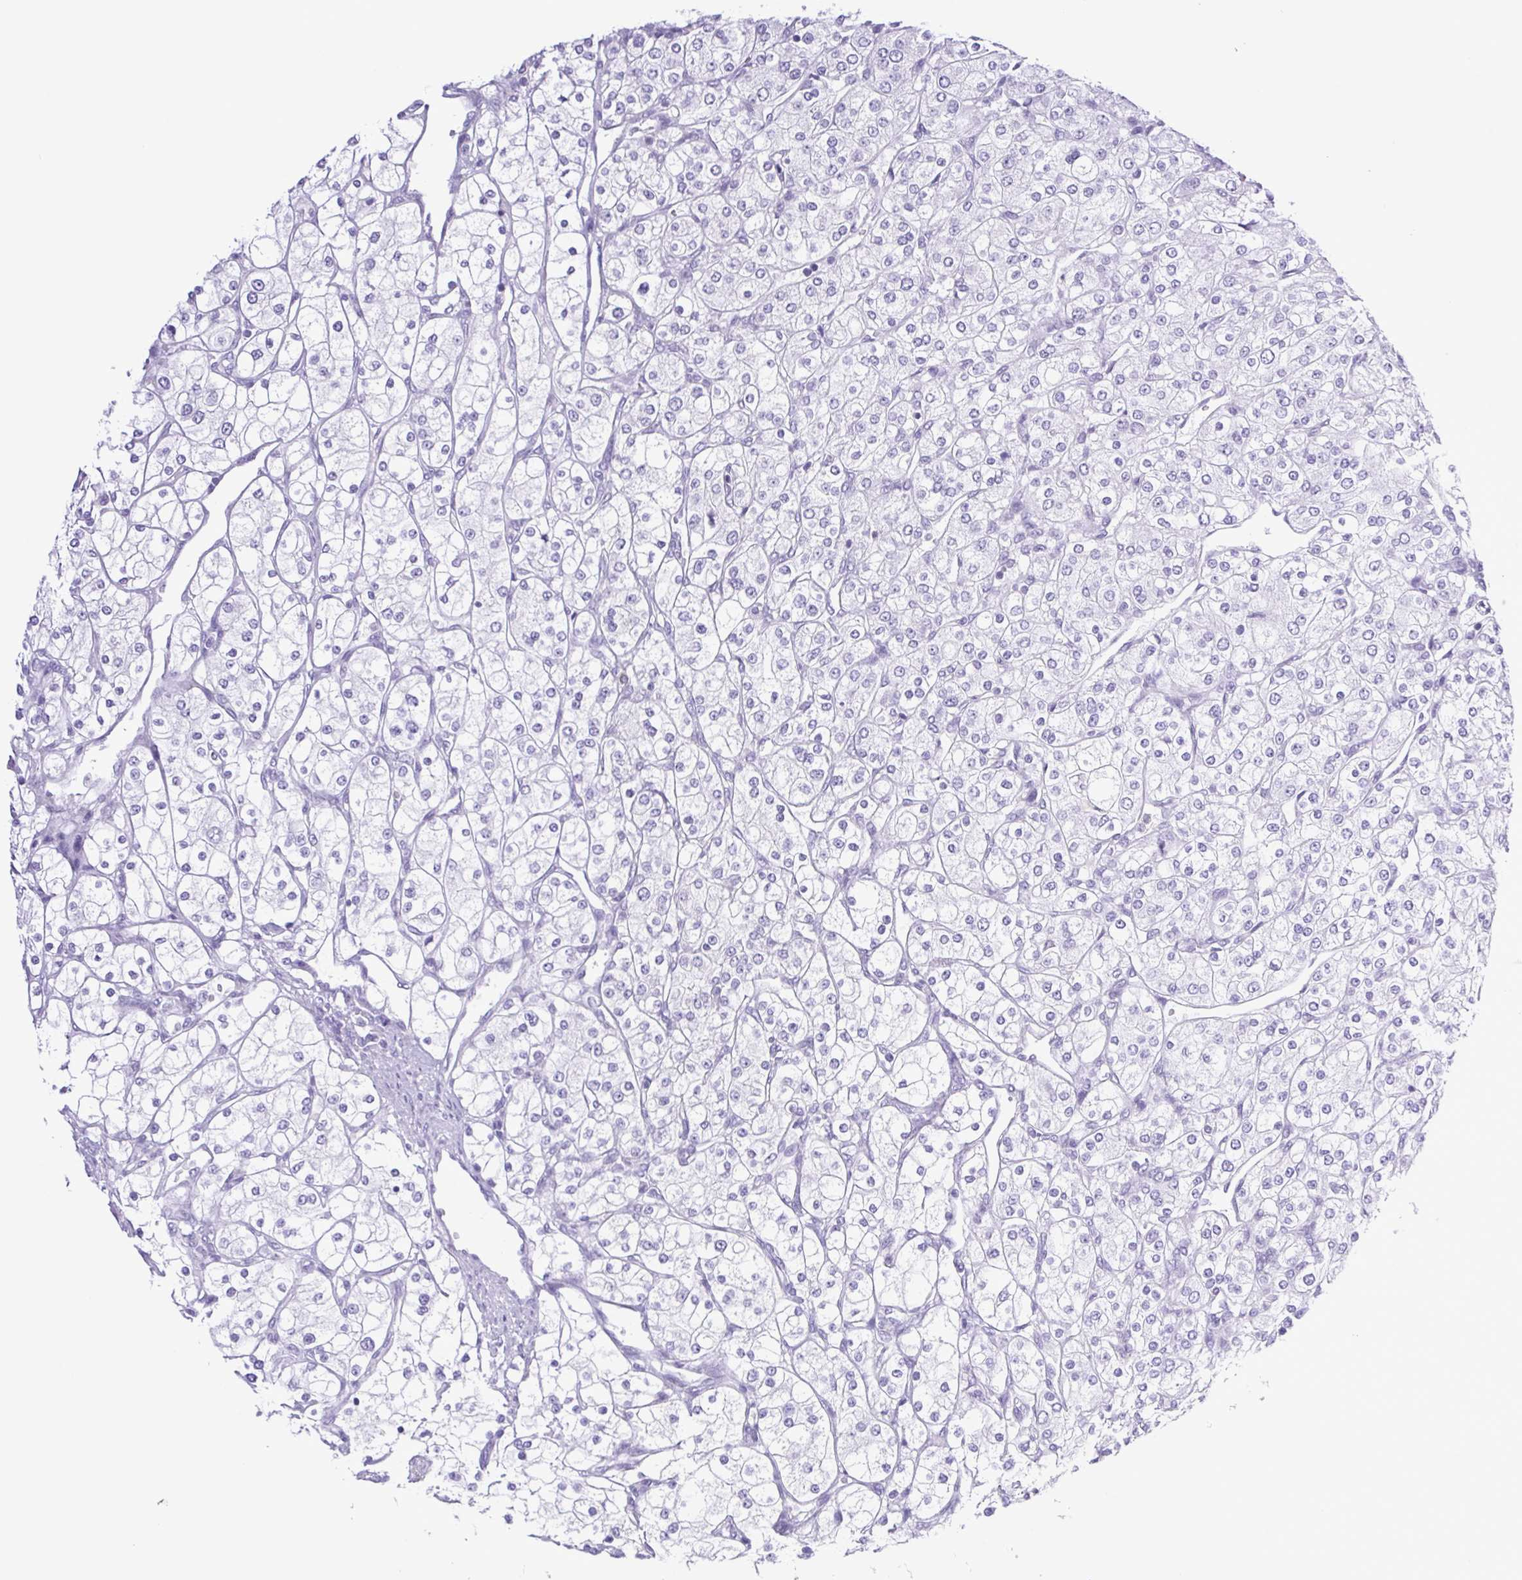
{"staining": {"intensity": "negative", "quantity": "none", "location": "none"}, "tissue": "renal cancer", "cell_type": "Tumor cells", "image_type": "cancer", "snomed": [{"axis": "morphology", "description": "Adenocarcinoma, NOS"}, {"axis": "topography", "description": "Kidney"}], "caption": "Immunohistochemical staining of renal cancer (adenocarcinoma) exhibits no significant expression in tumor cells.", "gene": "SYNPR", "patient": {"sex": "male", "age": 80}}